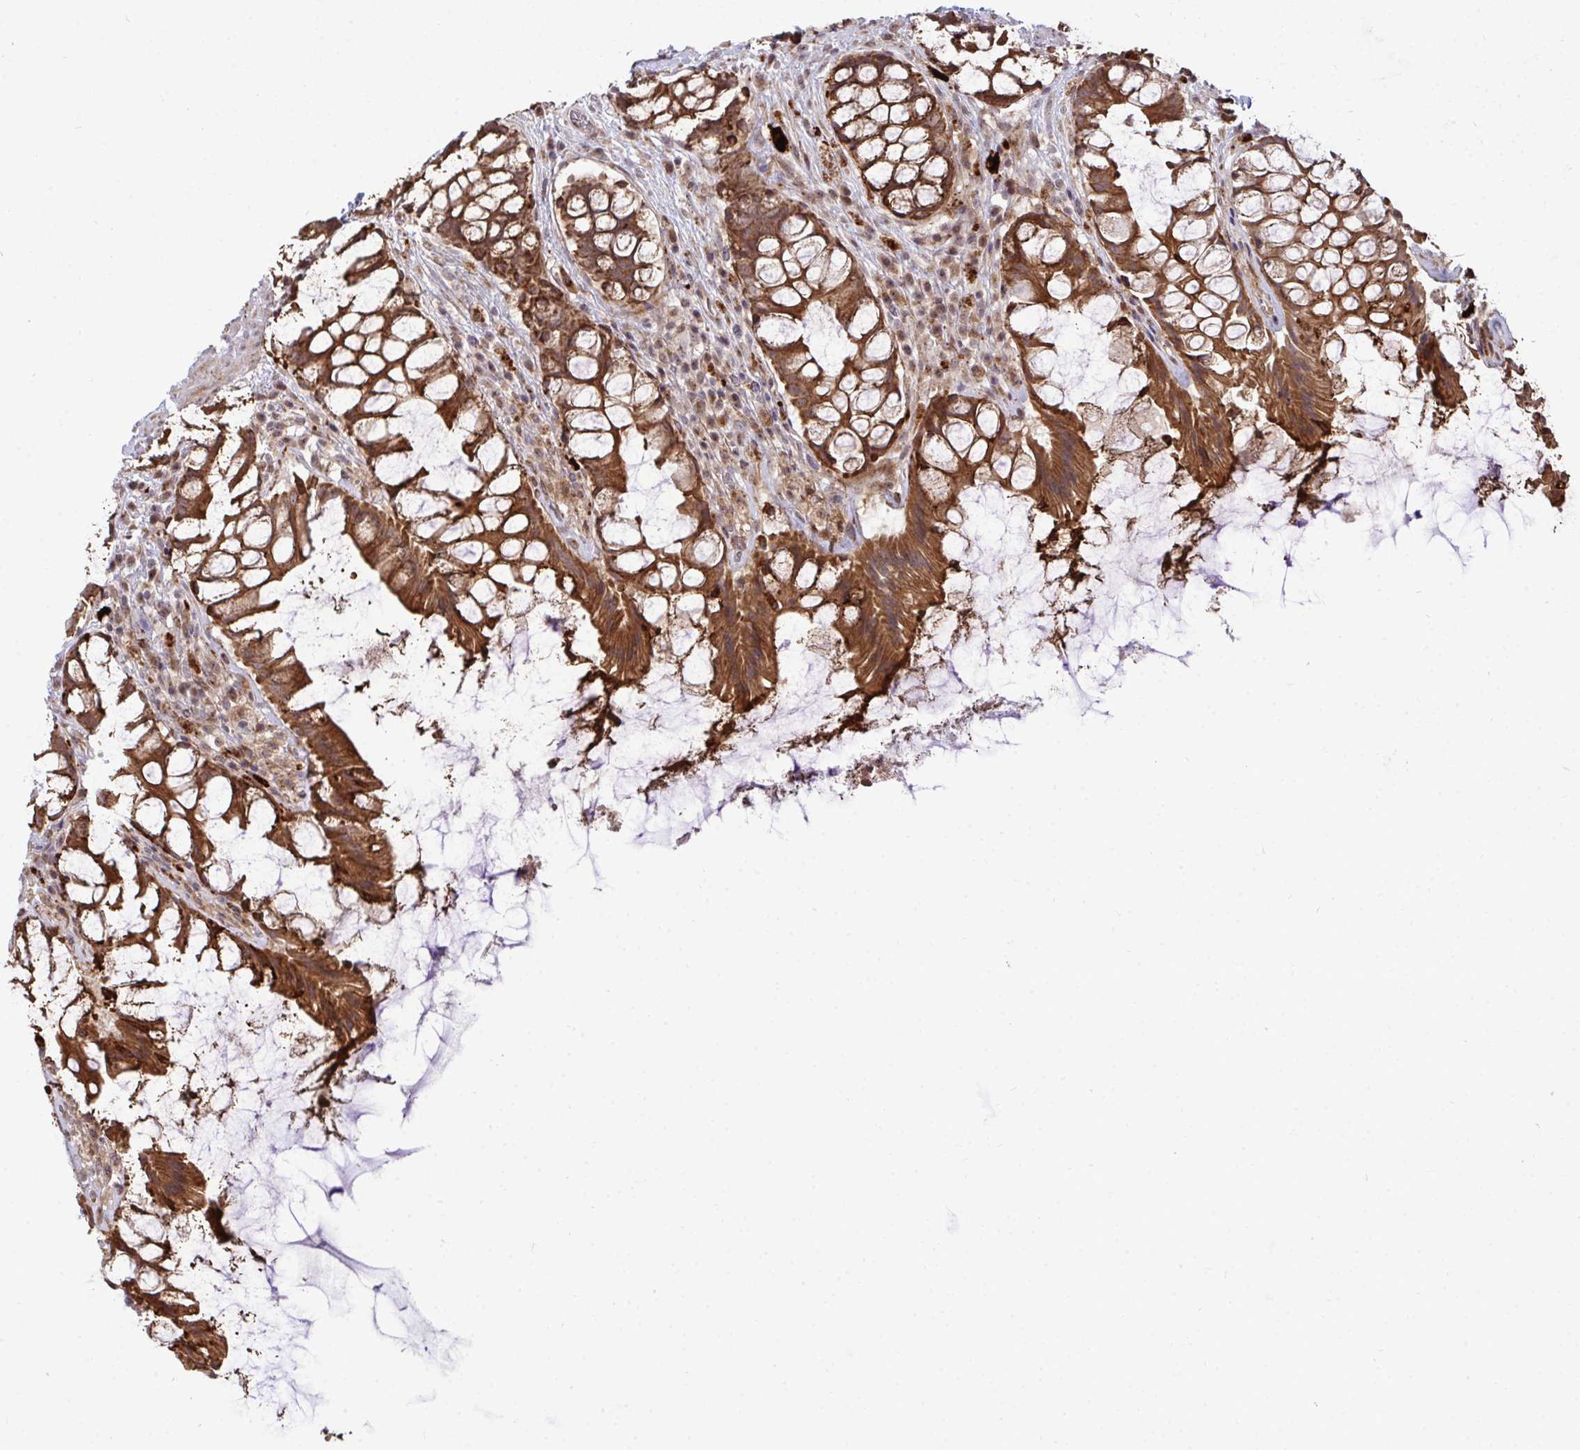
{"staining": {"intensity": "strong", "quantity": ">75%", "location": "cytoplasmic/membranous"}, "tissue": "rectum", "cell_type": "Glandular cells", "image_type": "normal", "snomed": [{"axis": "morphology", "description": "Normal tissue, NOS"}, {"axis": "topography", "description": "Rectum"}], "caption": "Unremarkable rectum shows strong cytoplasmic/membranous expression in approximately >75% of glandular cells (brown staining indicates protein expression, while blue staining denotes nuclei)..", "gene": "TRIM44", "patient": {"sex": "female", "age": 58}}